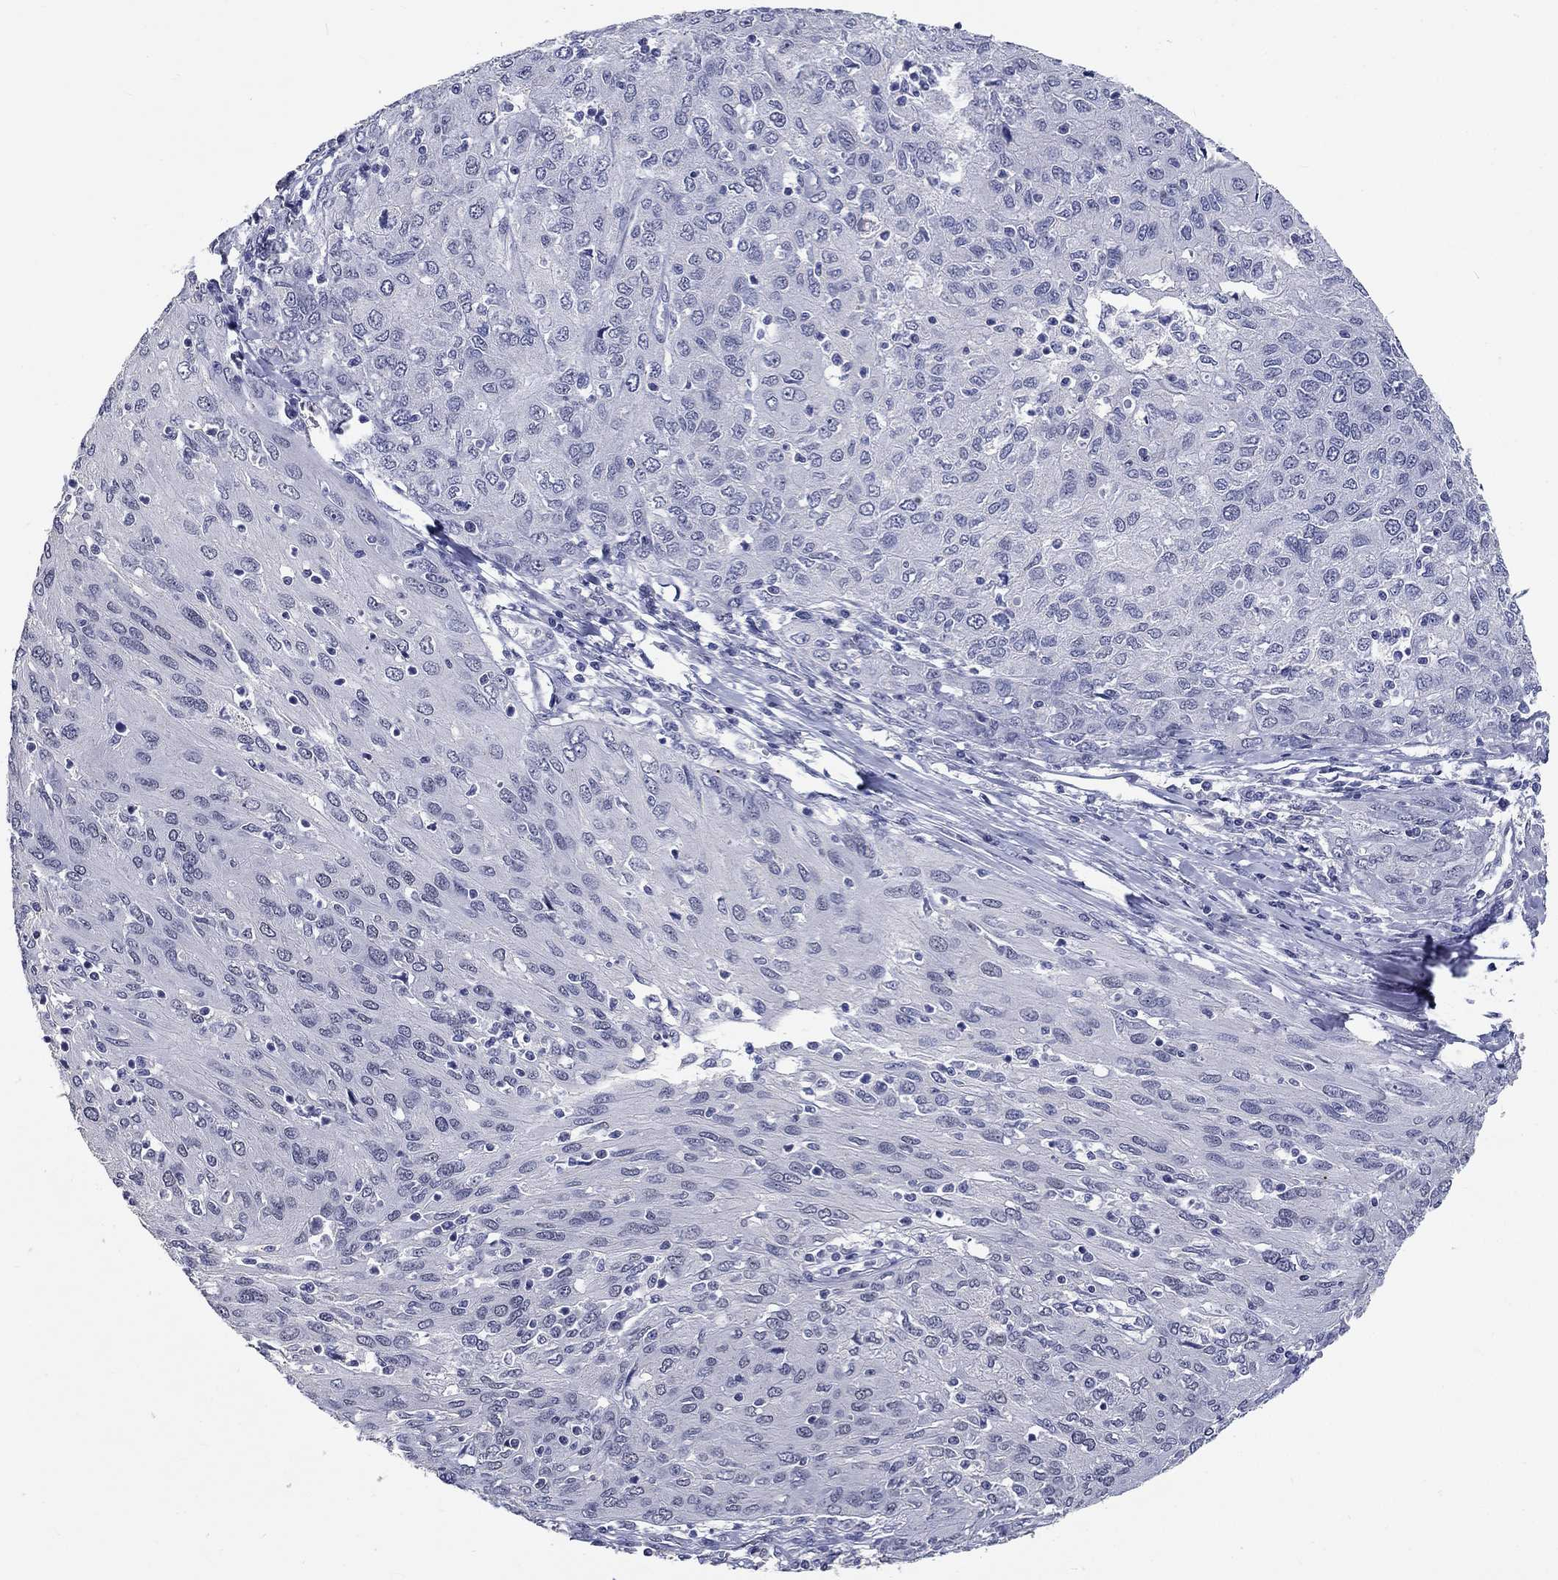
{"staining": {"intensity": "negative", "quantity": "none", "location": "none"}, "tissue": "ovarian cancer", "cell_type": "Tumor cells", "image_type": "cancer", "snomed": [{"axis": "morphology", "description": "Carcinoma, endometroid"}, {"axis": "topography", "description": "Ovary"}], "caption": "Immunohistochemistry of ovarian cancer displays no expression in tumor cells. (DAB (3,3'-diaminobenzidine) immunohistochemistry visualized using brightfield microscopy, high magnification).", "gene": "GRIN1", "patient": {"sex": "female", "age": 50}}